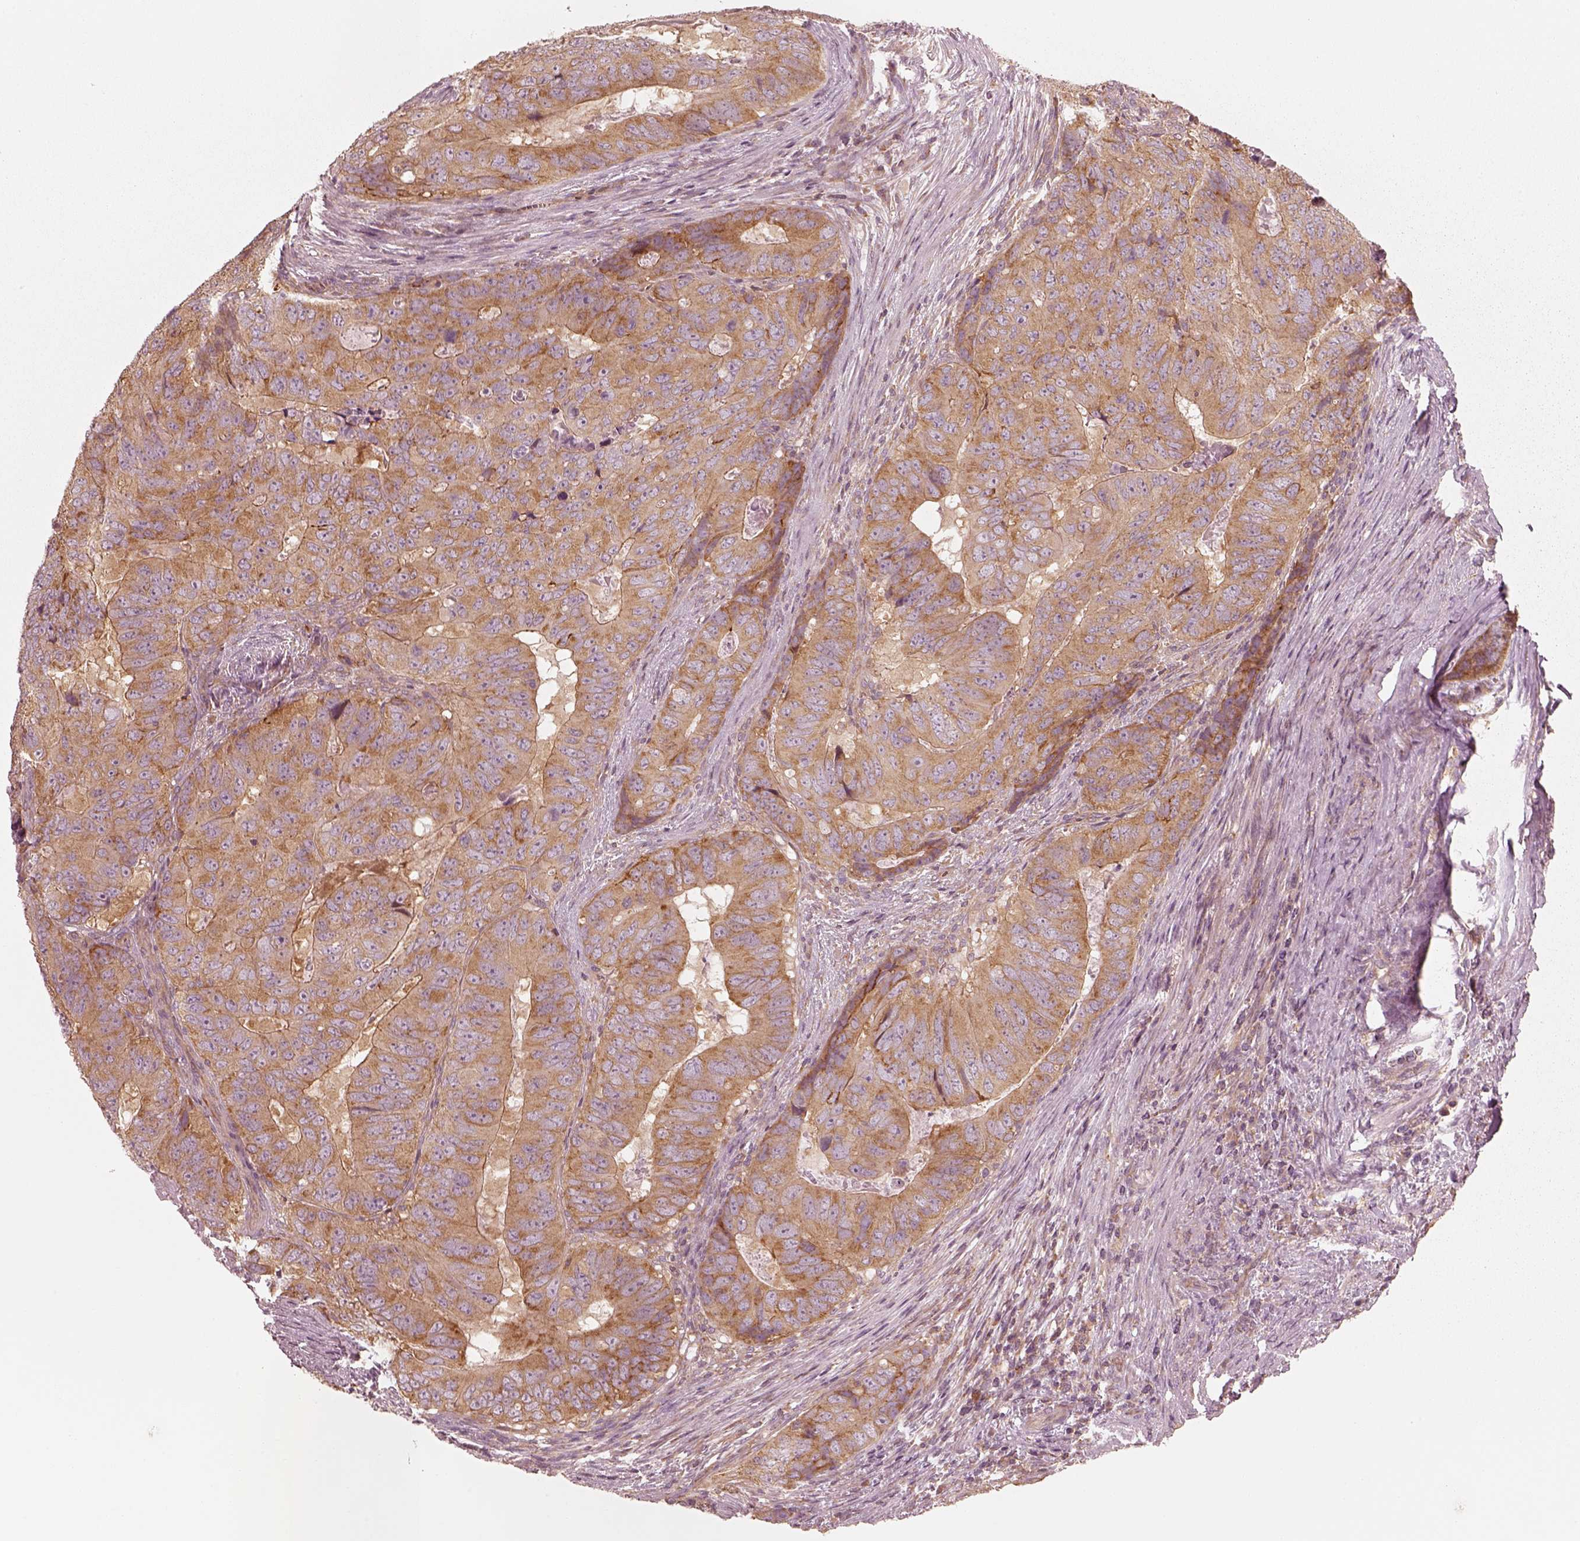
{"staining": {"intensity": "moderate", "quantity": ">75%", "location": "cytoplasmic/membranous"}, "tissue": "colorectal cancer", "cell_type": "Tumor cells", "image_type": "cancer", "snomed": [{"axis": "morphology", "description": "Adenocarcinoma, NOS"}, {"axis": "topography", "description": "Colon"}], "caption": "Protein analysis of colorectal cancer (adenocarcinoma) tissue displays moderate cytoplasmic/membranous expression in about >75% of tumor cells.", "gene": "CNOT2", "patient": {"sex": "male", "age": 79}}